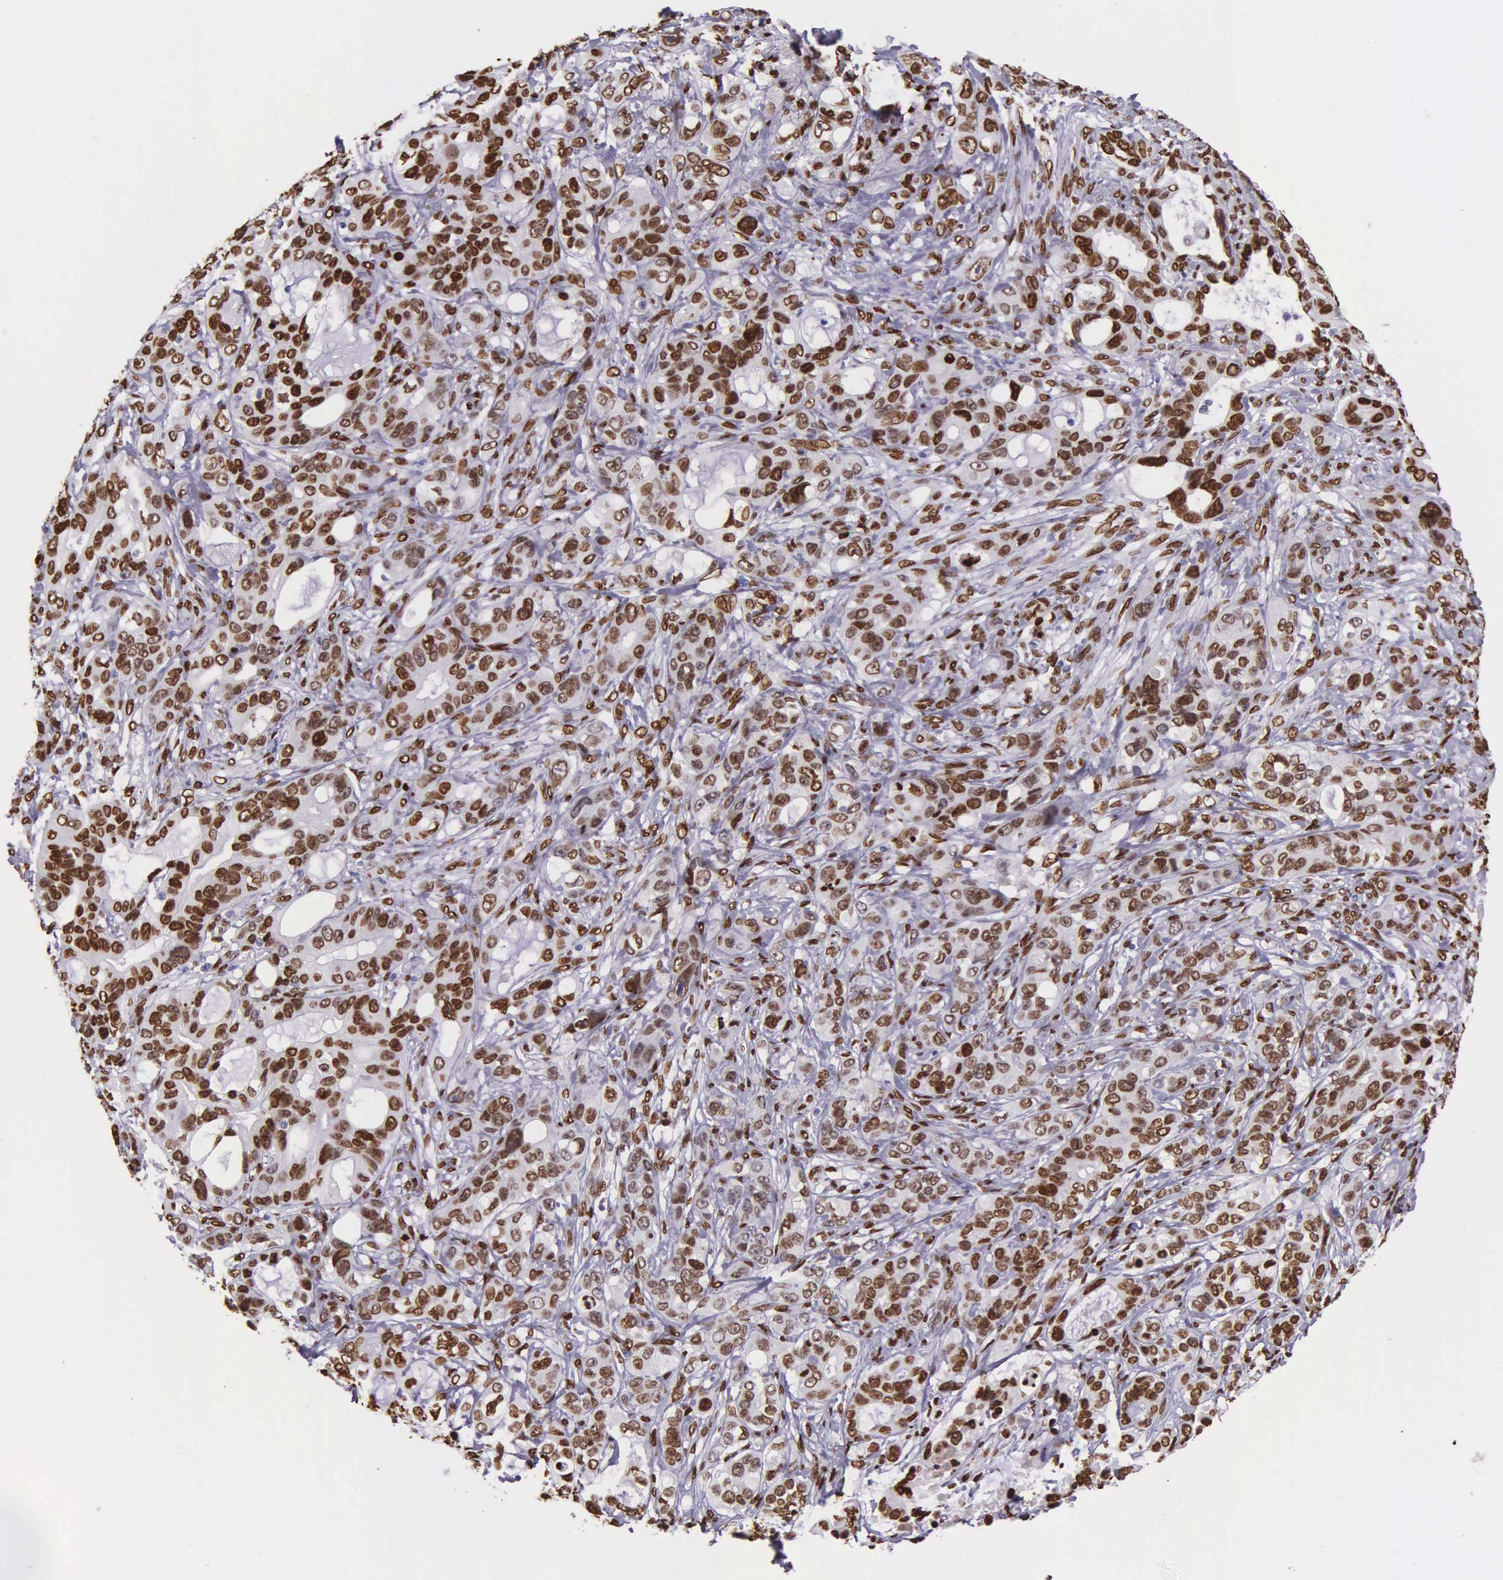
{"staining": {"intensity": "strong", "quantity": ">75%", "location": "nuclear"}, "tissue": "stomach cancer", "cell_type": "Tumor cells", "image_type": "cancer", "snomed": [{"axis": "morphology", "description": "Adenocarcinoma, NOS"}, {"axis": "topography", "description": "Stomach, upper"}], "caption": "The immunohistochemical stain shows strong nuclear expression in tumor cells of stomach cancer tissue. The staining is performed using DAB (3,3'-diaminobenzidine) brown chromogen to label protein expression. The nuclei are counter-stained blue using hematoxylin.", "gene": "H1-0", "patient": {"sex": "male", "age": 47}}